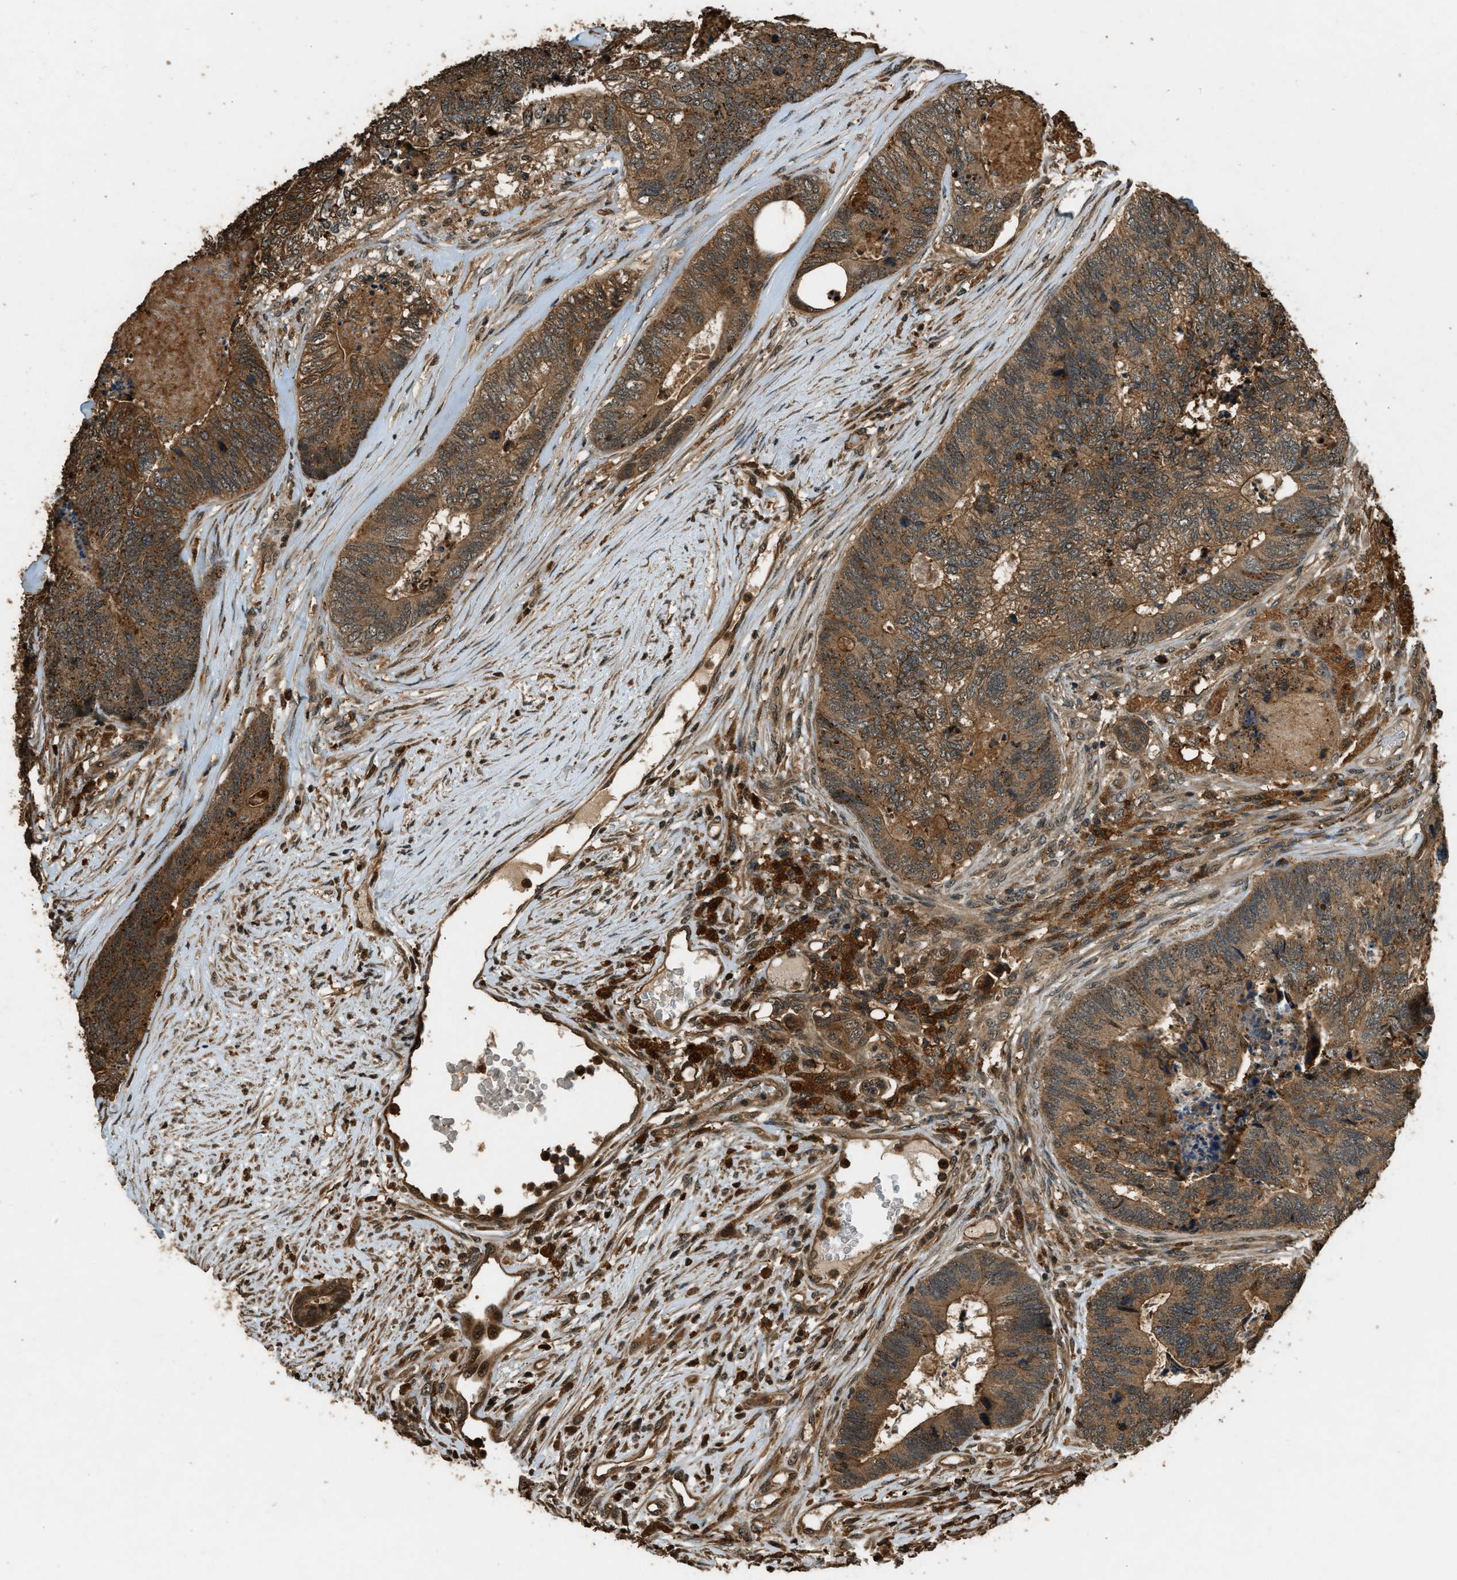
{"staining": {"intensity": "moderate", "quantity": ">75%", "location": "cytoplasmic/membranous"}, "tissue": "colorectal cancer", "cell_type": "Tumor cells", "image_type": "cancer", "snomed": [{"axis": "morphology", "description": "Adenocarcinoma, NOS"}, {"axis": "topography", "description": "Colon"}], "caption": "Moderate cytoplasmic/membranous positivity for a protein is appreciated in about >75% of tumor cells of colorectal cancer using immunohistochemistry.", "gene": "RAP2A", "patient": {"sex": "female", "age": 67}}